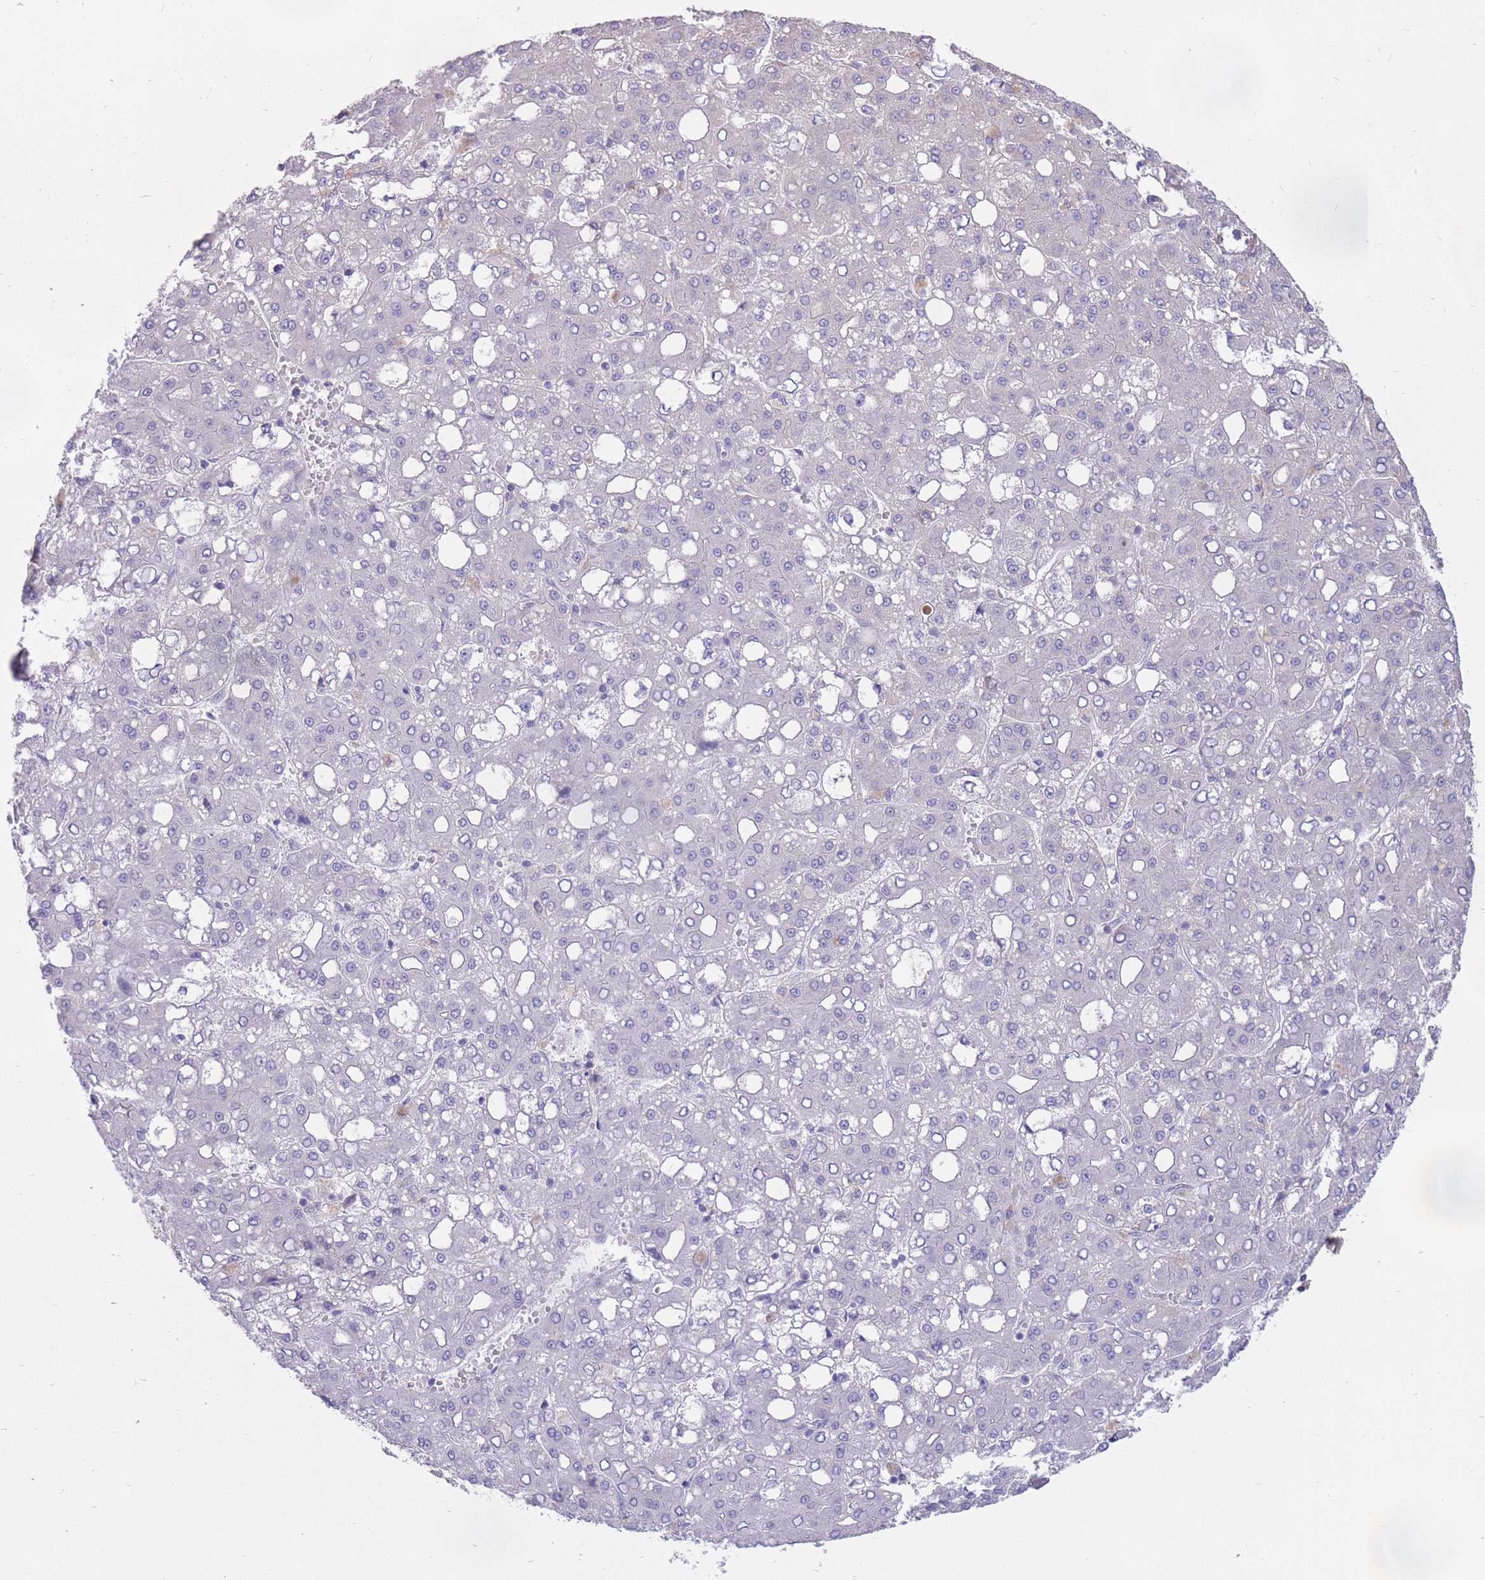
{"staining": {"intensity": "negative", "quantity": "none", "location": "none"}, "tissue": "liver cancer", "cell_type": "Tumor cells", "image_type": "cancer", "snomed": [{"axis": "morphology", "description": "Carcinoma, Hepatocellular, NOS"}, {"axis": "topography", "description": "Liver"}], "caption": "Immunohistochemical staining of liver cancer demonstrates no significant expression in tumor cells.", "gene": "ALS2CL", "patient": {"sex": "male", "age": 65}}